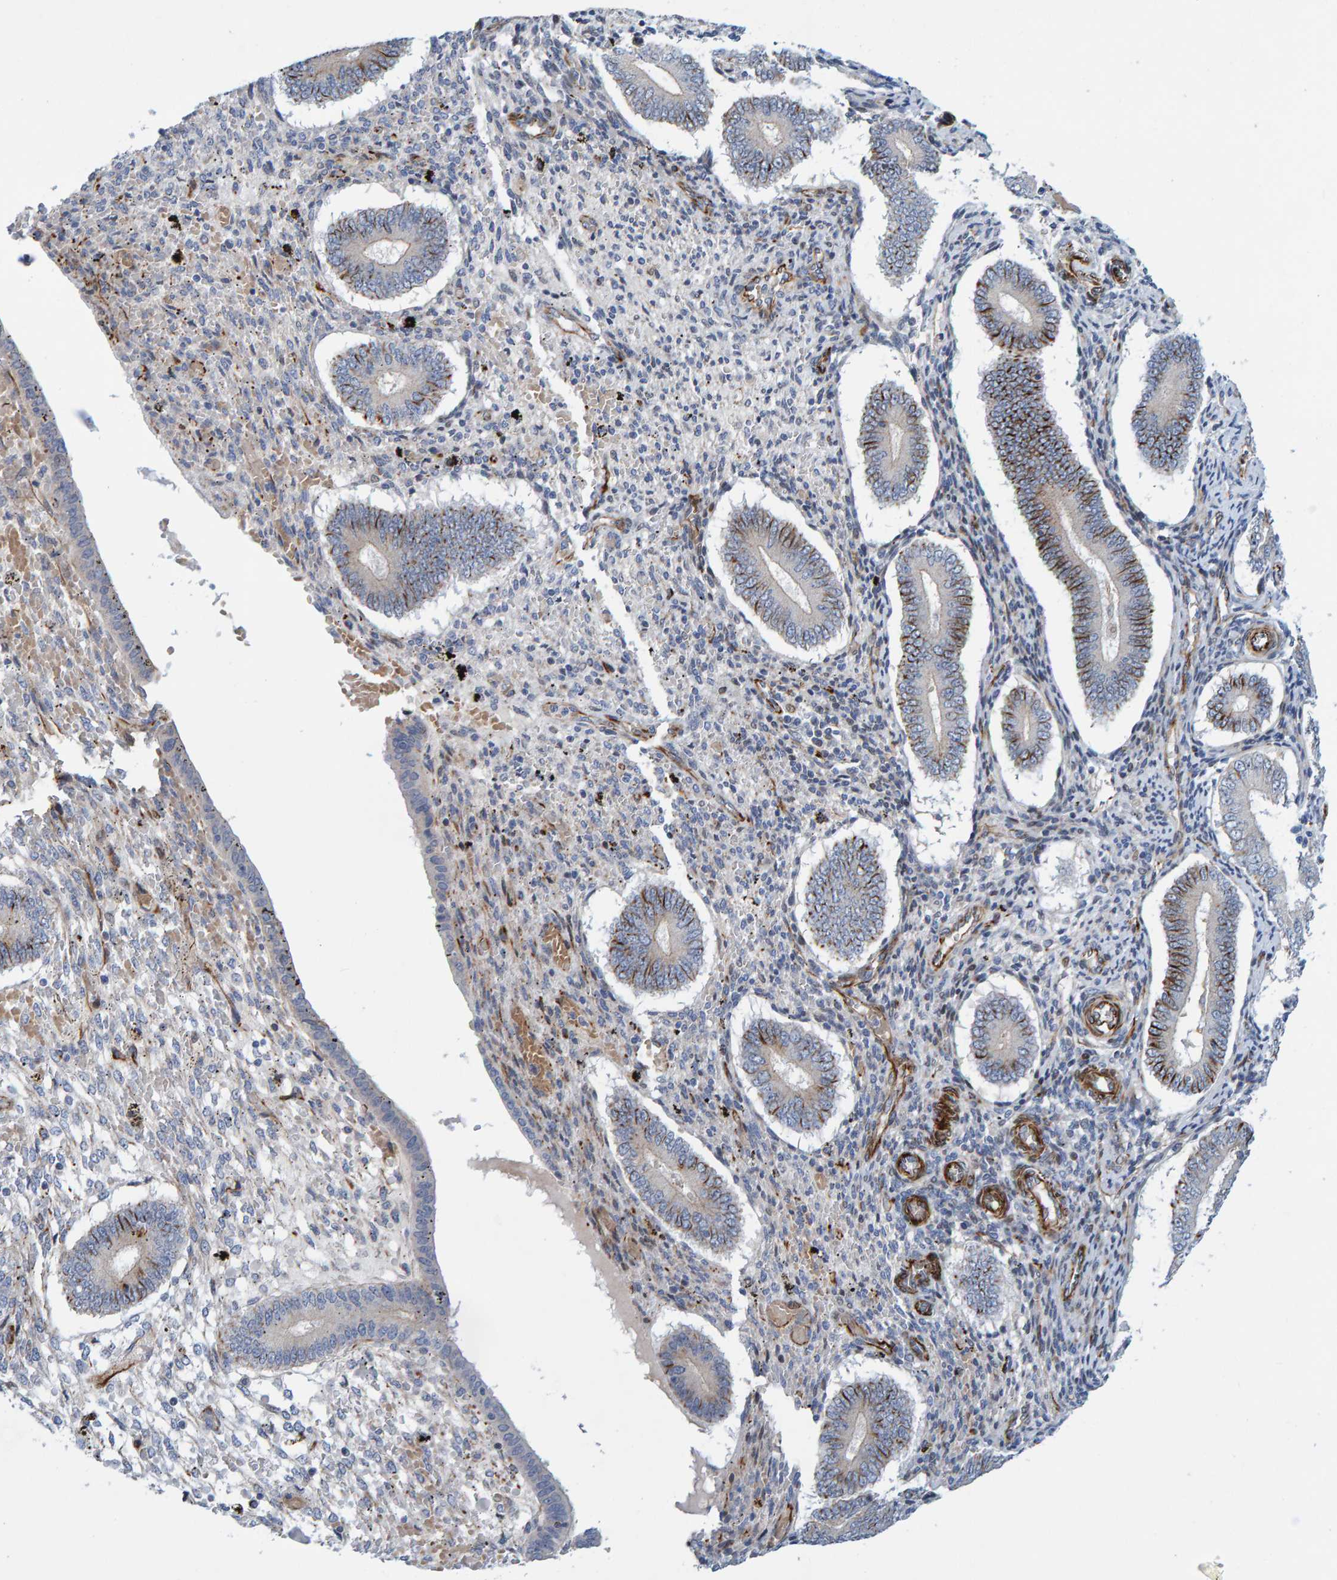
{"staining": {"intensity": "negative", "quantity": "none", "location": "none"}, "tissue": "endometrium", "cell_type": "Cells in endometrial stroma", "image_type": "normal", "snomed": [{"axis": "morphology", "description": "Normal tissue, NOS"}, {"axis": "topography", "description": "Endometrium"}], "caption": "Immunohistochemistry micrograph of benign endometrium: human endometrium stained with DAB exhibits no significant protein staining in cells in endometrial stroma. Brightfield microscopy of immunohistochemistry stained with DAB (brown) and hematoxylin (blue), captured at high magnification.", "gene": "POLG2", "patient": {"sex": "female", "age": 42}}